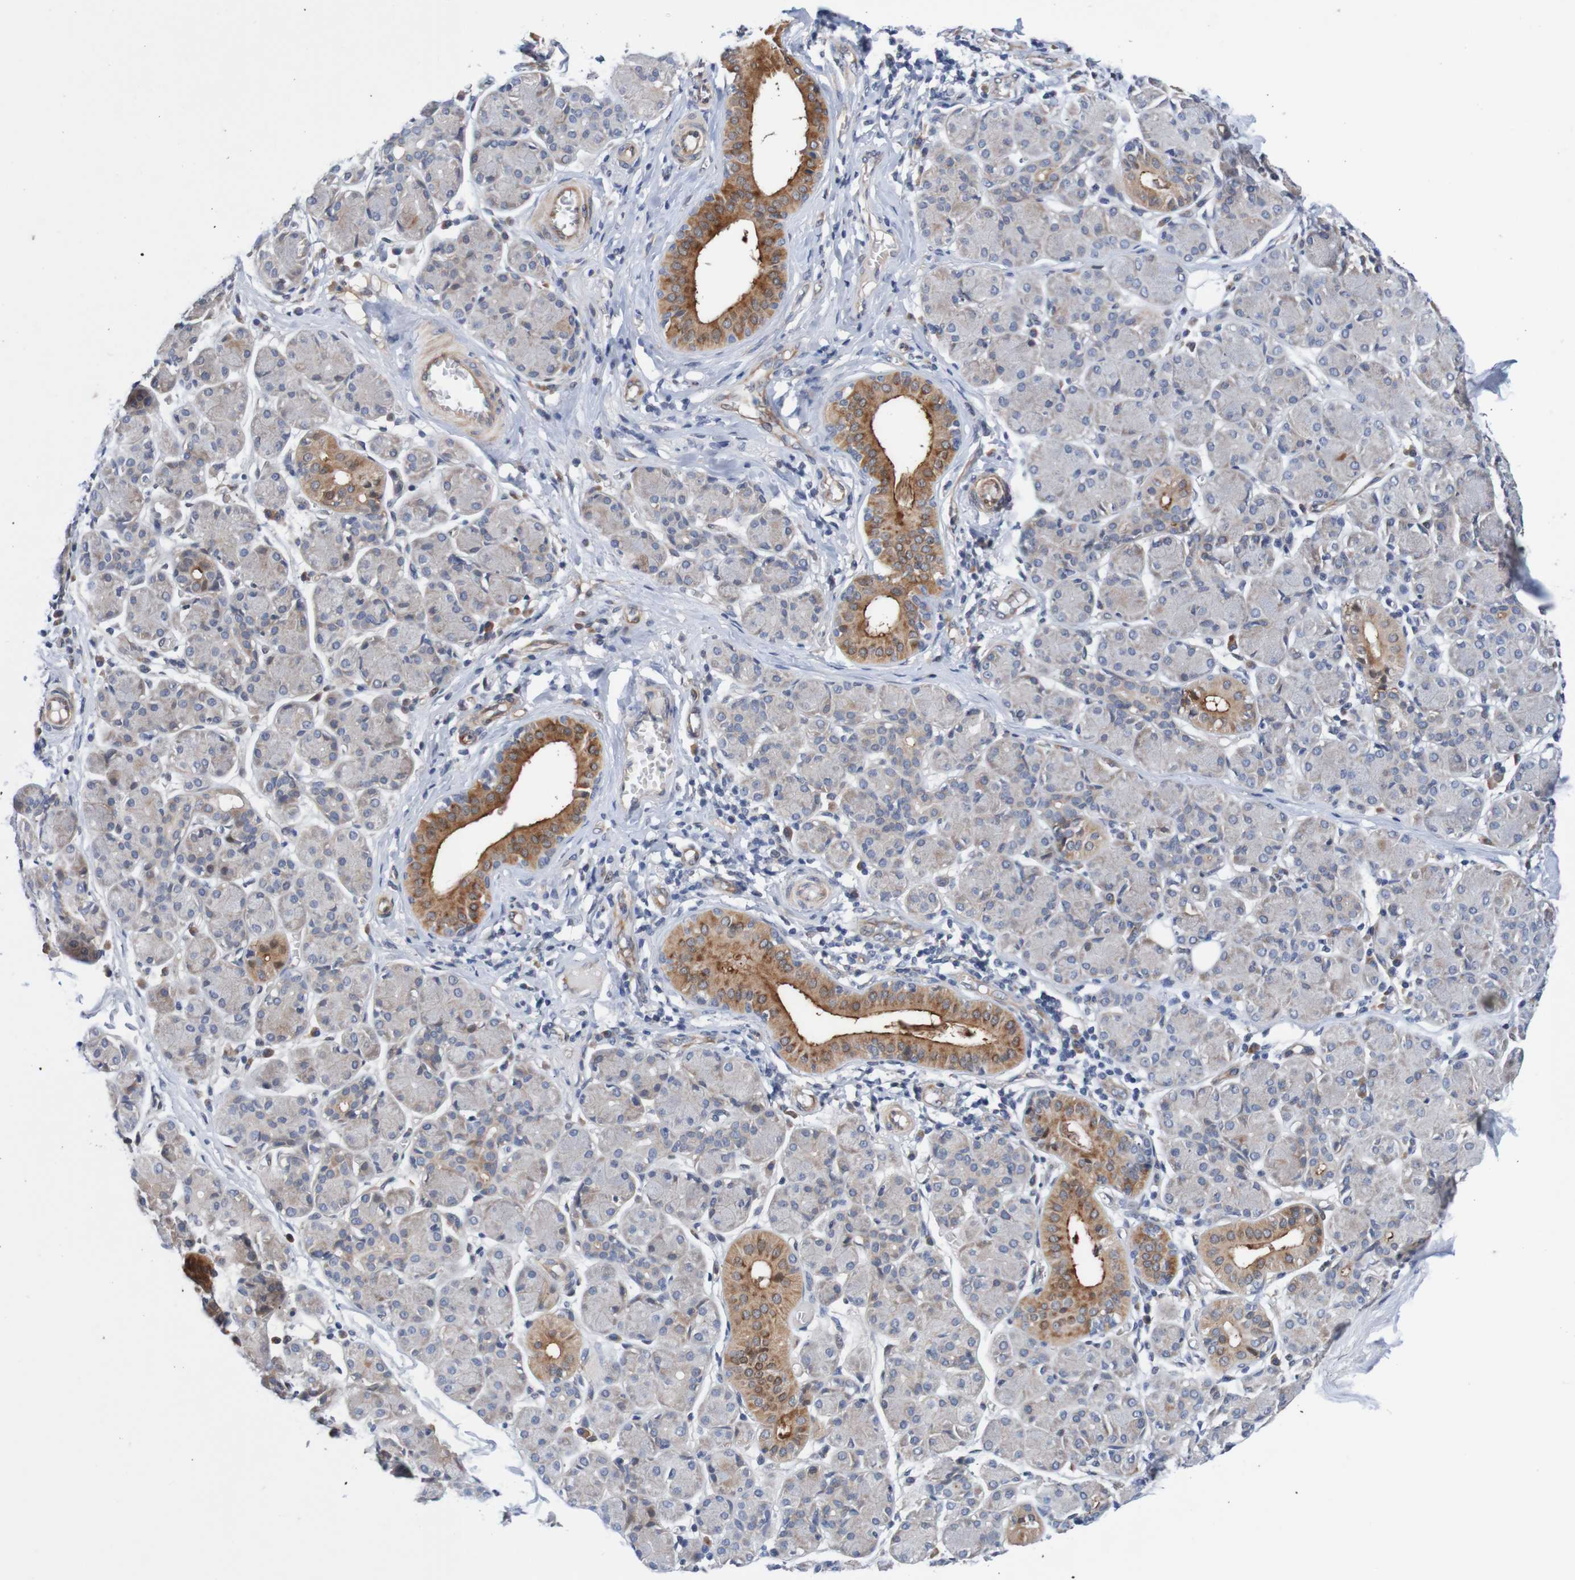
{"staining": {"intensity": "moderate", "quantity": "25%-75%", "location": "cytoplasmic/membranous"}, "tissue": "salivary gland", "cell_type": "Glandular cells", "image_type": "normal", "snomed": [{"axis": "morphology", "description": "Normal tissue, NOS"}, {"axis": "morphology", "description": "Inflammation, NOS"}, {"axis": "topography", "description": "Lymph node"}, {"axis": "topography", "description": "Salivary gland"}], "caption": "Protein analysis of benign salivary gland demonstrates moderate cytoplasmic/membranous expression in approximately 25%-75% of glandular cells.", "gene": "CPED1", "patient": {"sex": "male", "age": 3}}